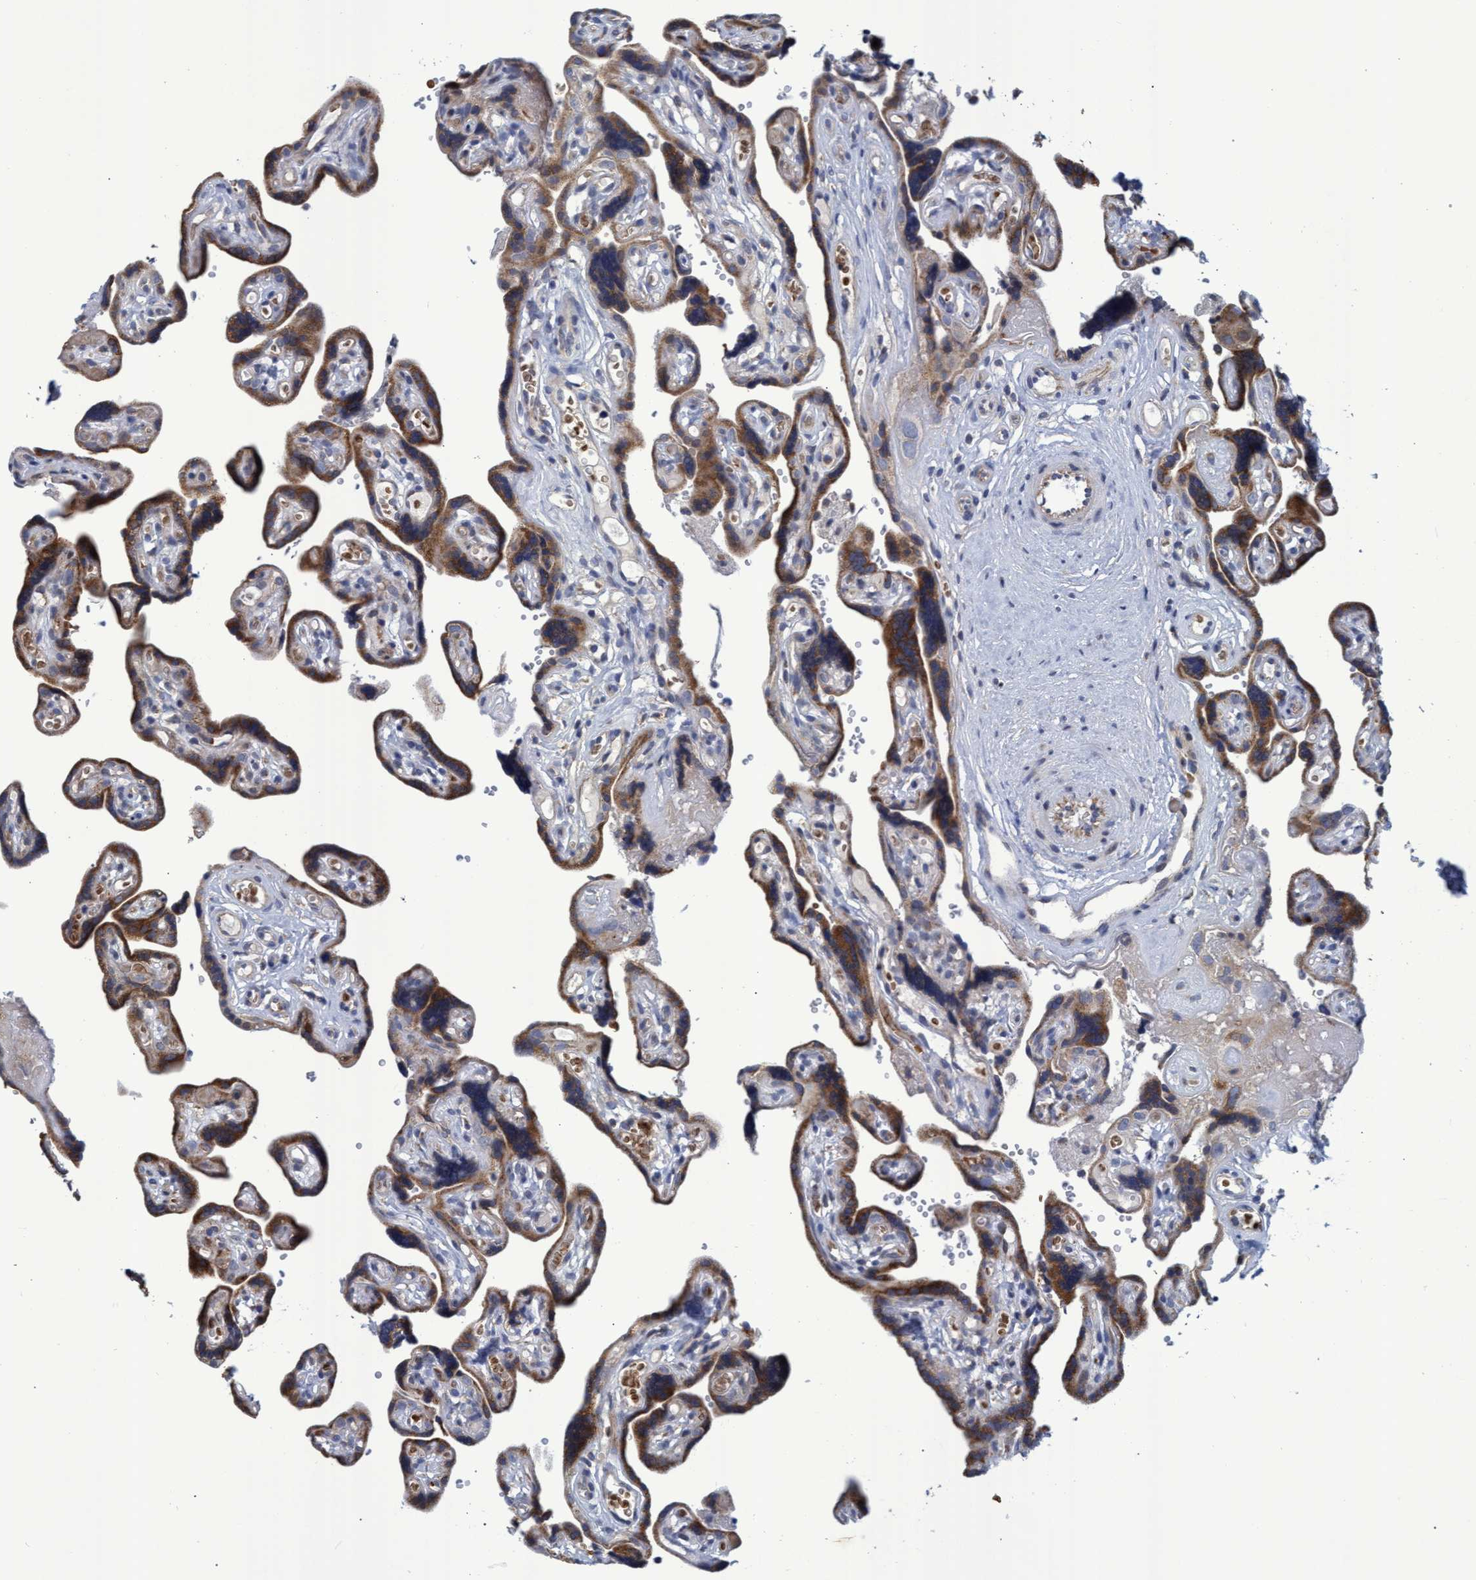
{"staining": {"intensity": "moderate", "quantity": ">75%", "location": "cytoplasmic/membranous"}, "tissue": "placenta", "cell_type": "Trophoblastic cells", "image_type": "normal", "snomed": [{"axis": "morphology", "description": "Normal tissue, NOS"}, {"axis": "topography", "description": "Placenta"}], "caption": "Placenta was stained to show a protein in brown. There is medium levels of moderate cytoplasmic/membranous expression in about >75% of trophoblastic cells. Nuclei are stained in blue.", "gene": "NAT16", "patient": {"sex": "female", "age": 30}}